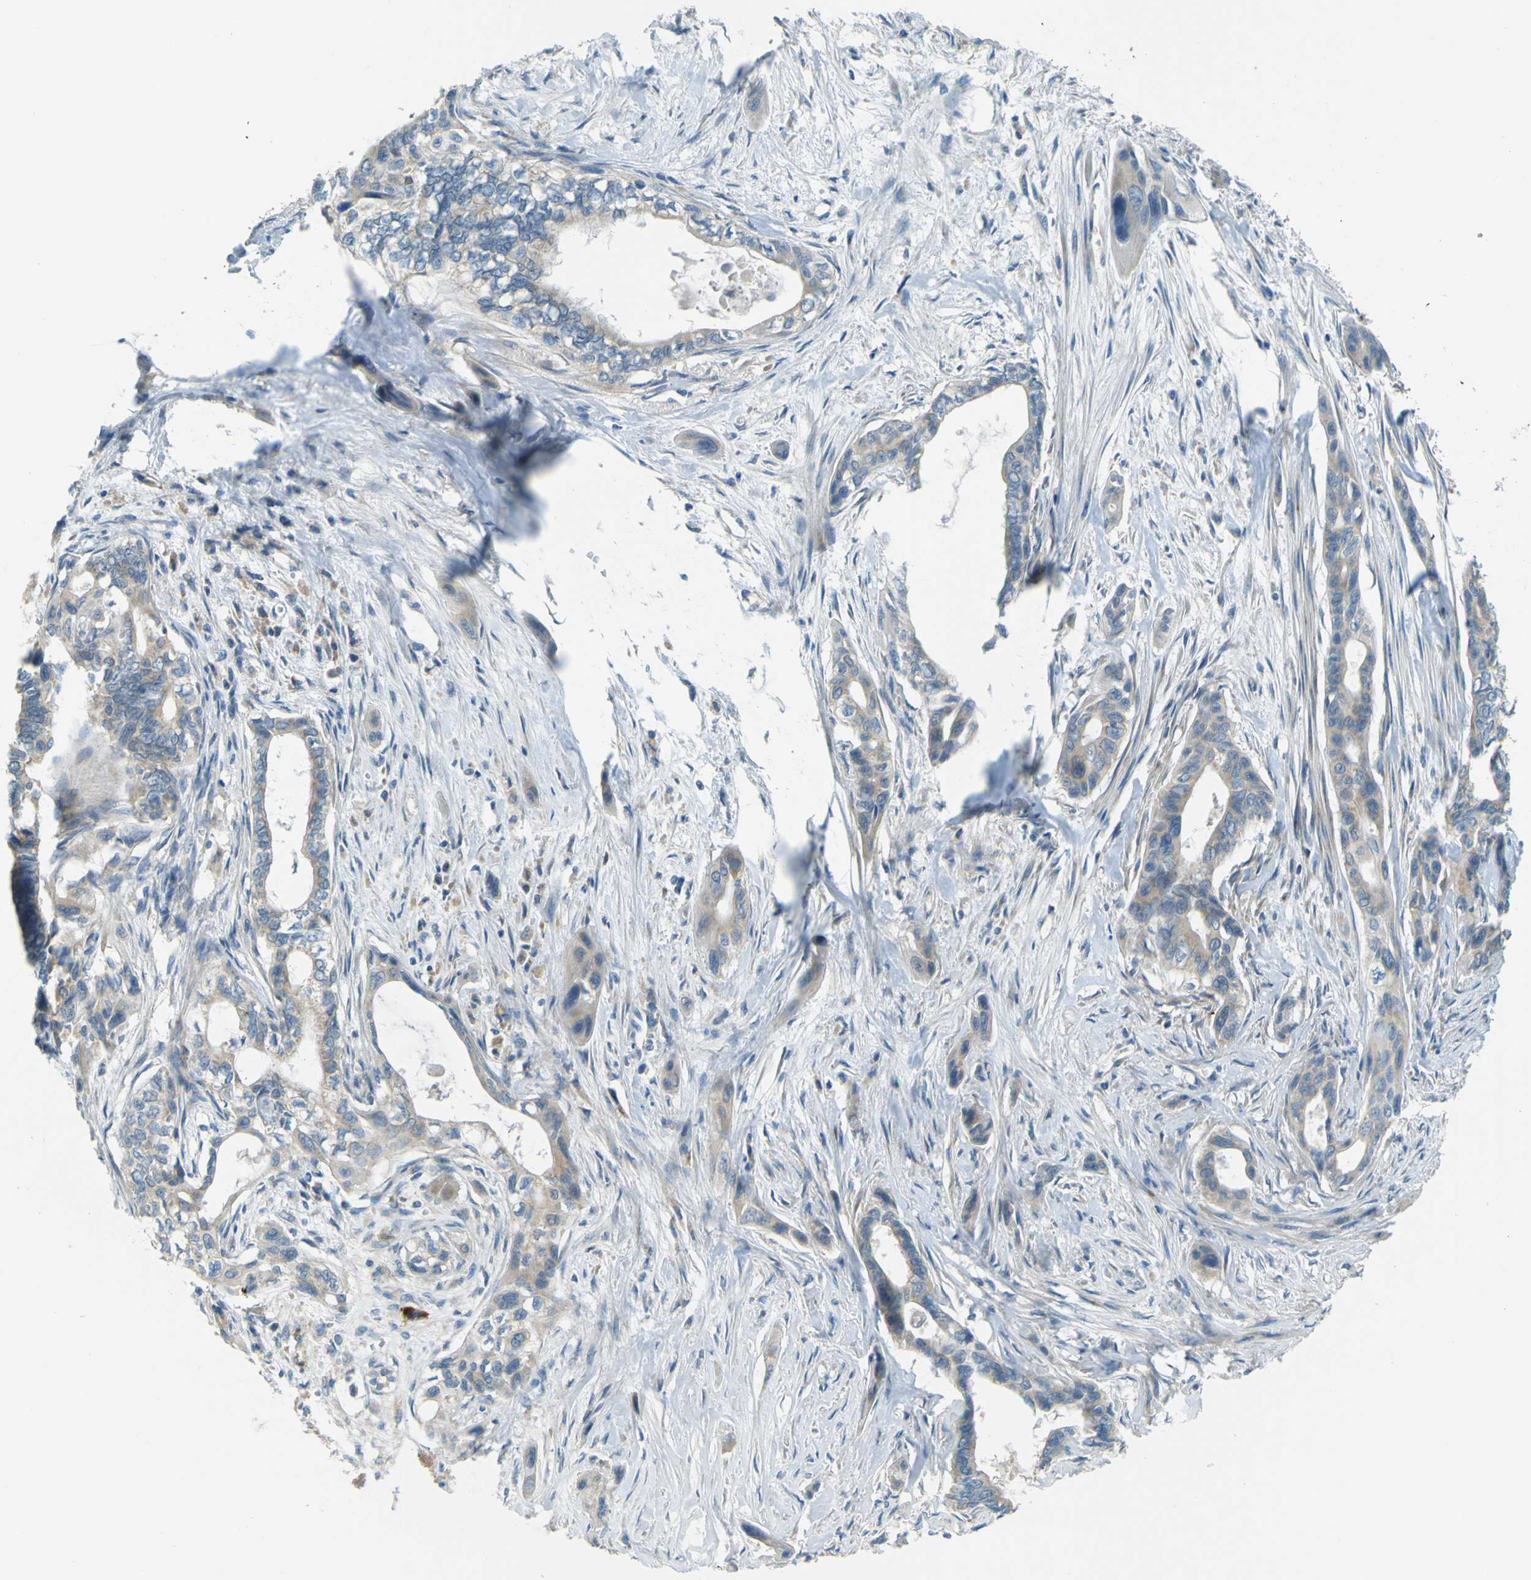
{"staining": {"intensity": "weak", "quantity": "<25%", "location": "cytoplasmic/membranous"}, "tissue": "pancreatic cancer", "cell_type": "Tumor cells", "image_type": "cancer", "snomed": [{"axis": "morphology", "description": "Adenocarcinoma, NOS"}, {"axis": "topography", "description": "Pancreas"}], "caption": "High magnification brightfield microscopy of adenocarcinoma (pancreatic) stained with DAB (brown) and counterstained with hematoxylin (blue): tumor cells show no significant positivity. The staining is performed using DAB (3,3'-diaminobenzidine) brown chromogen with nuclei counter-stained in using hematoxylin.", "gene": "FKTN", "patient": {"sex": "male", "age": 73}}